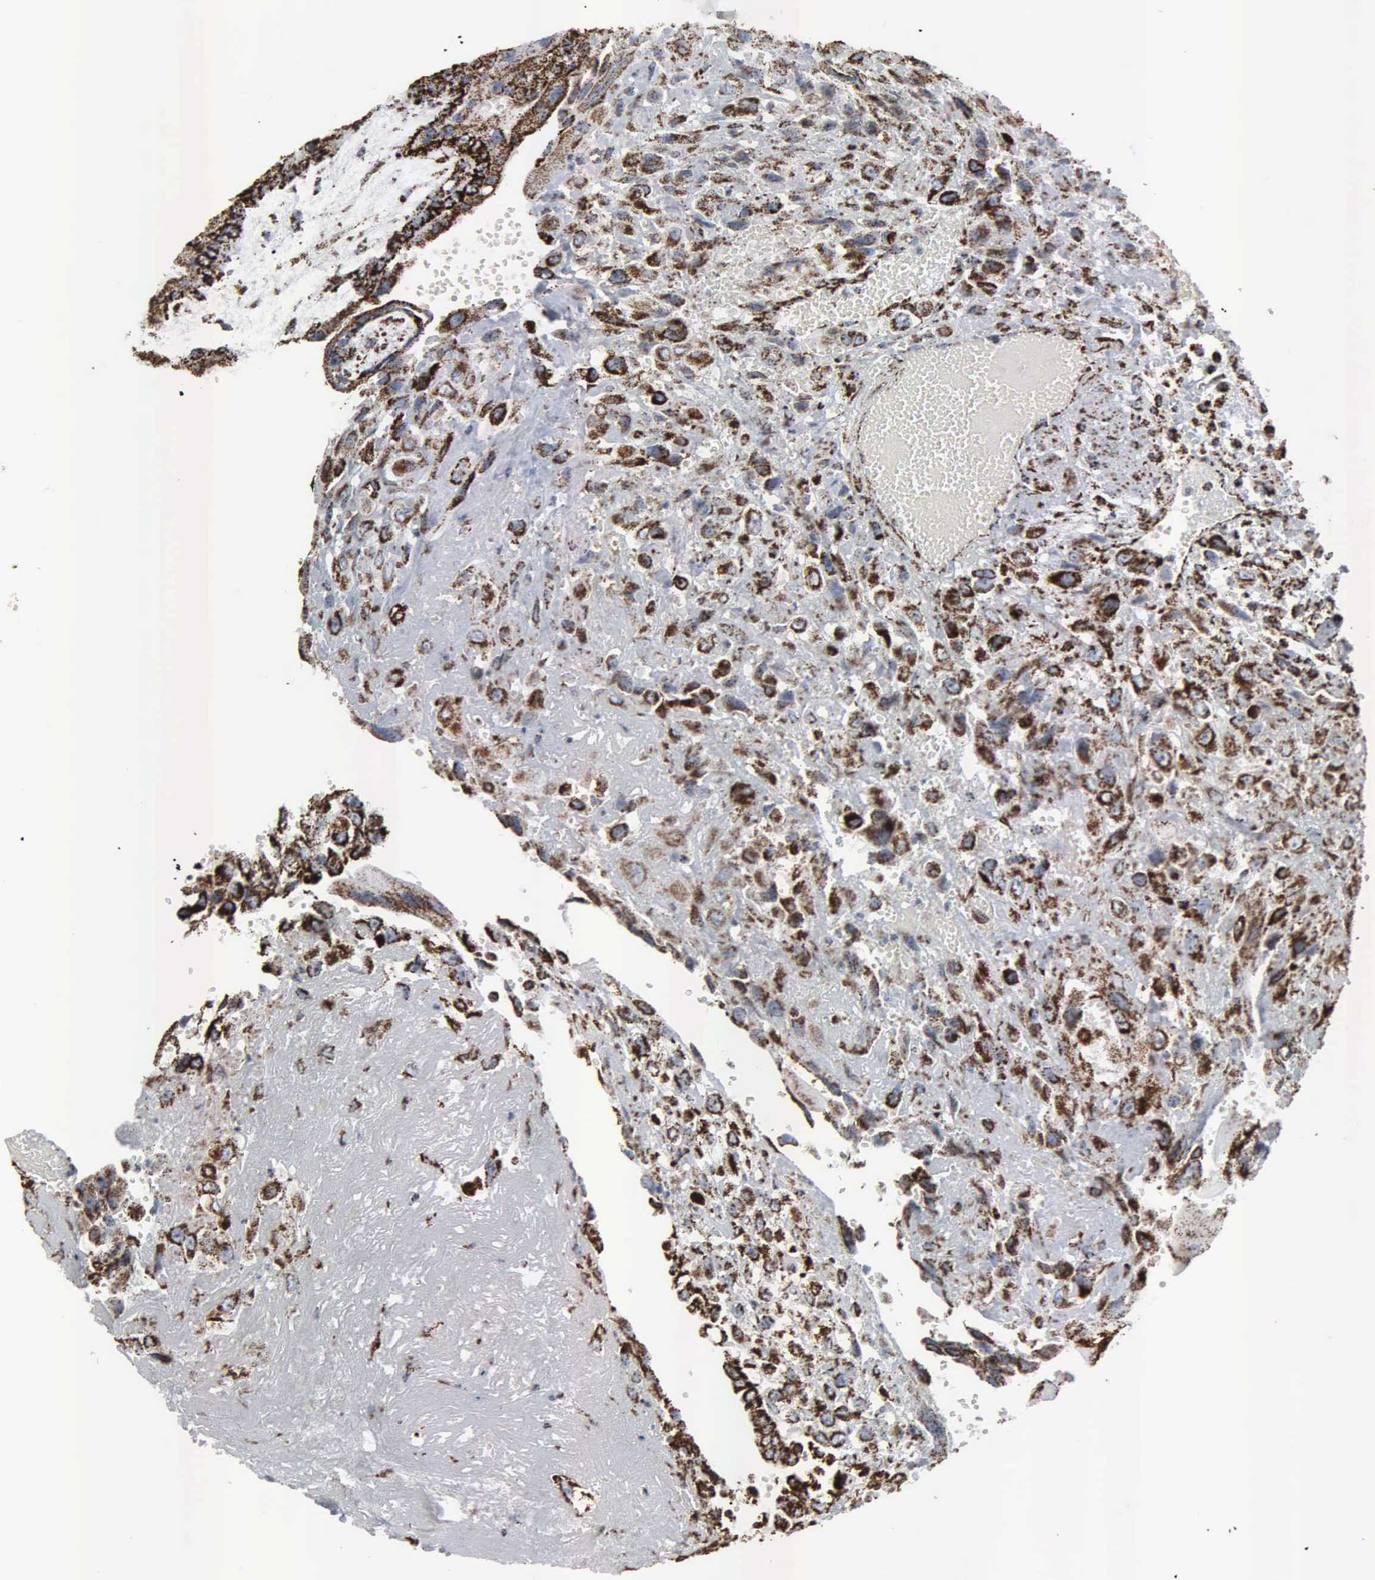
{"staining": {"intensity": "strong", "quantity": ">75%", "location": "cytoplasmic/membranous"}, "tissue": "placenta", "cell_type": "Decidual cells", "image_type": "normal", "snomed": [{"axis": "morphology", "description": "Normal tissue, NOS"}, {"axis": "topography", "description": "Placenta"}], "caption": "IHC micrograph of benign placenta: placenta stained using immunohistochemistry demonstrates high levels of strong protein expression localized specifically in the cytoplasmic/membranous of decidual cells, appearing as a cytoplasmic/membranous brown color.", "gene": "HSPA9", "patient": {"sex": "female", "age": 34}}